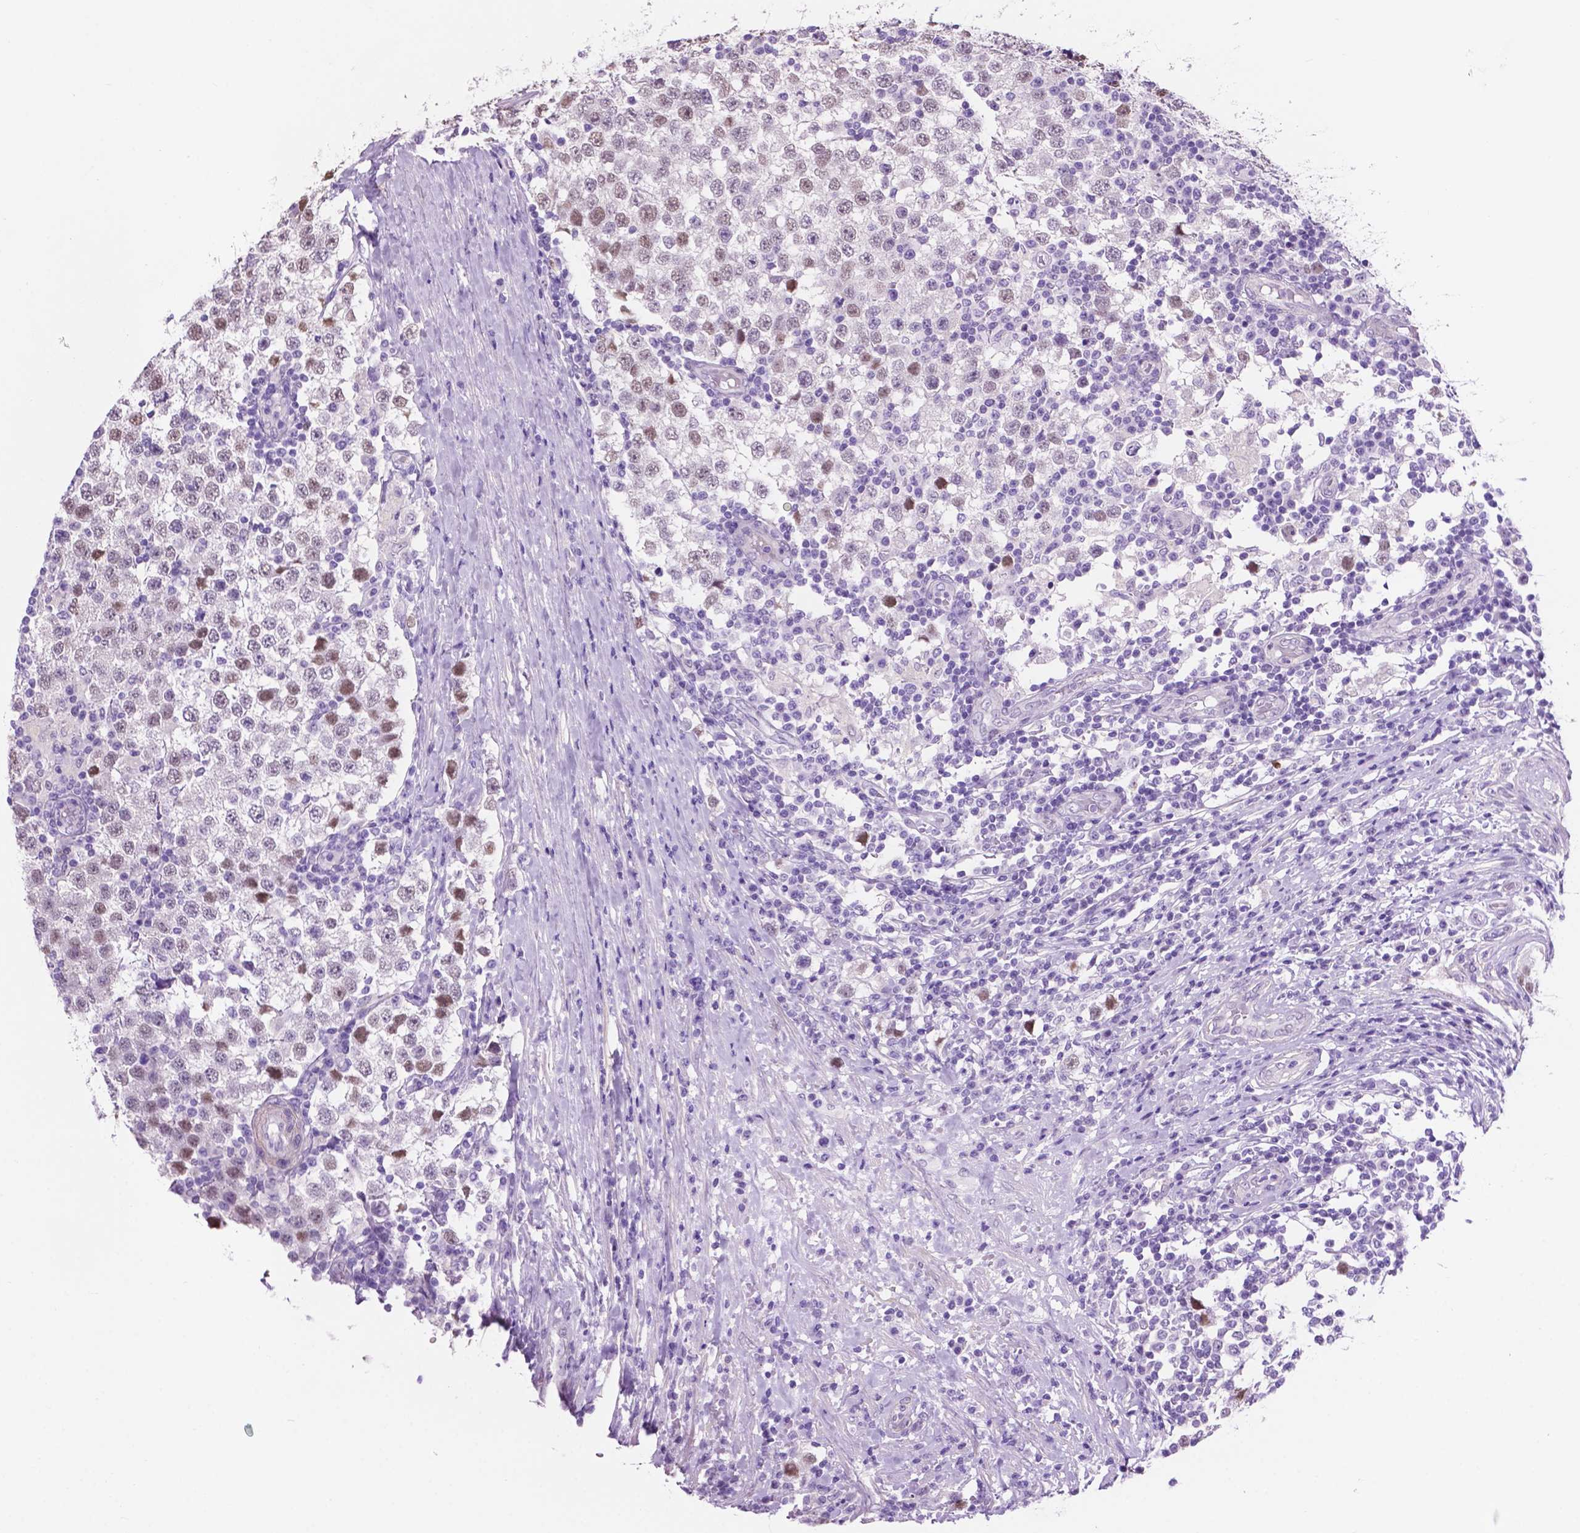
{"staining": {"intensity": "negative", "quantity": "none", "location": "none"}, "tissue": "testis cancer", "cell_type": "Tumor cells", "image_type": "cancer", "snomed": [{"axis": "morphology", "description": "Seminoma, NOS"}, {"axis": "topography", "description": "Testis"}], "caption": "Immunohistochemical staining of human seminoma (testis) shows no significant staining in tumor cells.", "gene": "ACY3", "patient": {"sex": "male", "age": 34}}